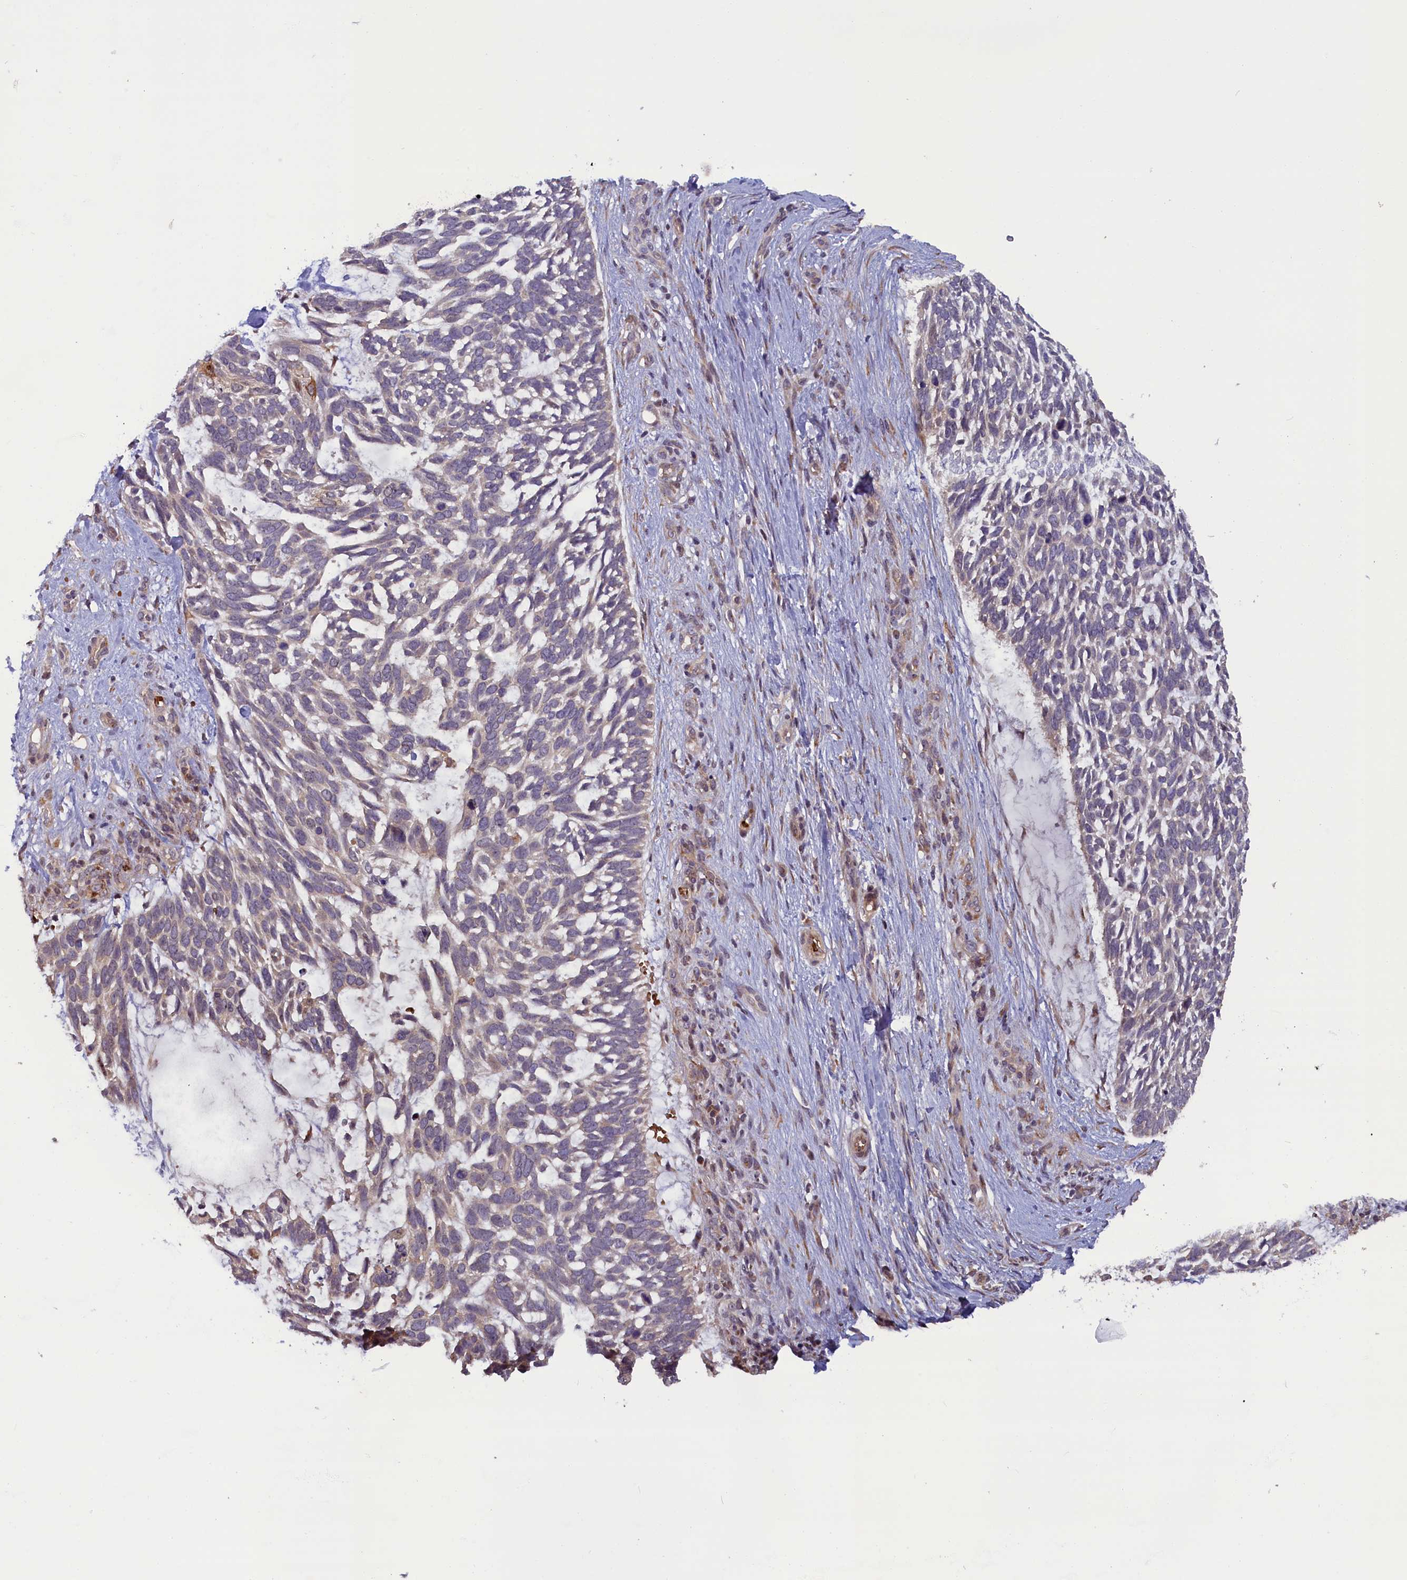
{"staining": {"intensity": "weak", "quantity": "<25%", "location": "cytoplasmic/membranous"}, "tissue": "skin cancer", "cell_type": "Tumor cells", "image_type": "cancer", "snomed": [{"axis": "morphology", "description": "Basal cell carcinoma"}, {"axis": "topography", "description": "Skin"}], "caption": "Tumor cells are negative for brown protein staining in skin cancer (basal cell carcinoma). (DAB (3,3'-diaminobenzidine) immunohistochemistry (IHC), high magnification).", "gene": "CCDC9B", "patient": {"sex": "male", "age": 88}}